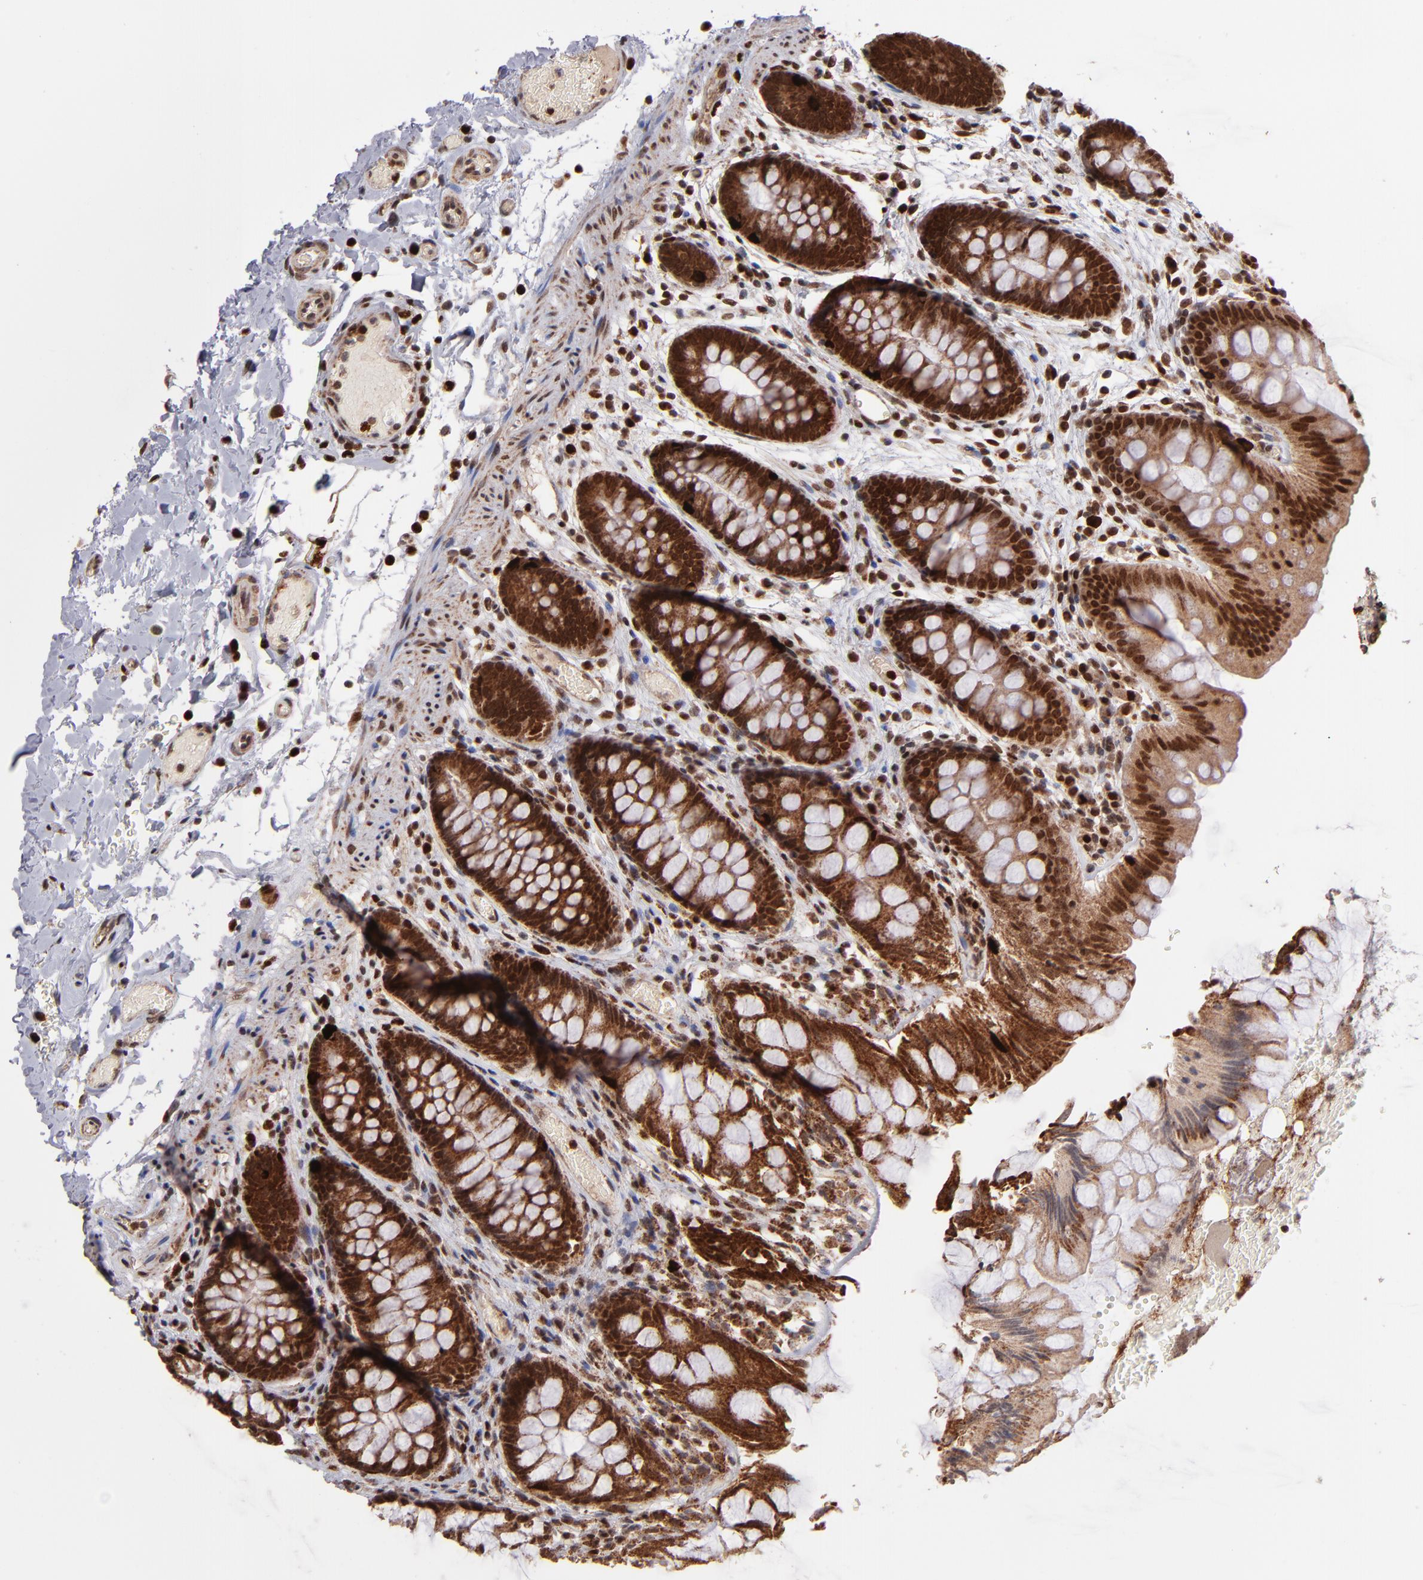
{"staining": {"intensity": "moderate", "quantity": ">75%", "location": "cytoplasmic/membranous,nuclear"}, "tissue": "colon", "cell_type": "Endothelial cells", "image_type": "normal", "snomed": [{"axis": "morphology", "description": "Normal tissue, NOS"}, {"axis": "topography", "description": "Smooth muscle"}, {"axis": "topography", "description": "Colon"}], "caption": "This is an image of immunohistochemistry (IHC) staining of normal colon, which shows moderate staining in the cytoplasmic/membranous,nuclear of endothelial cells.", "gene": "TOP1MT", "patient": {"sex": "male", "age": 67}}